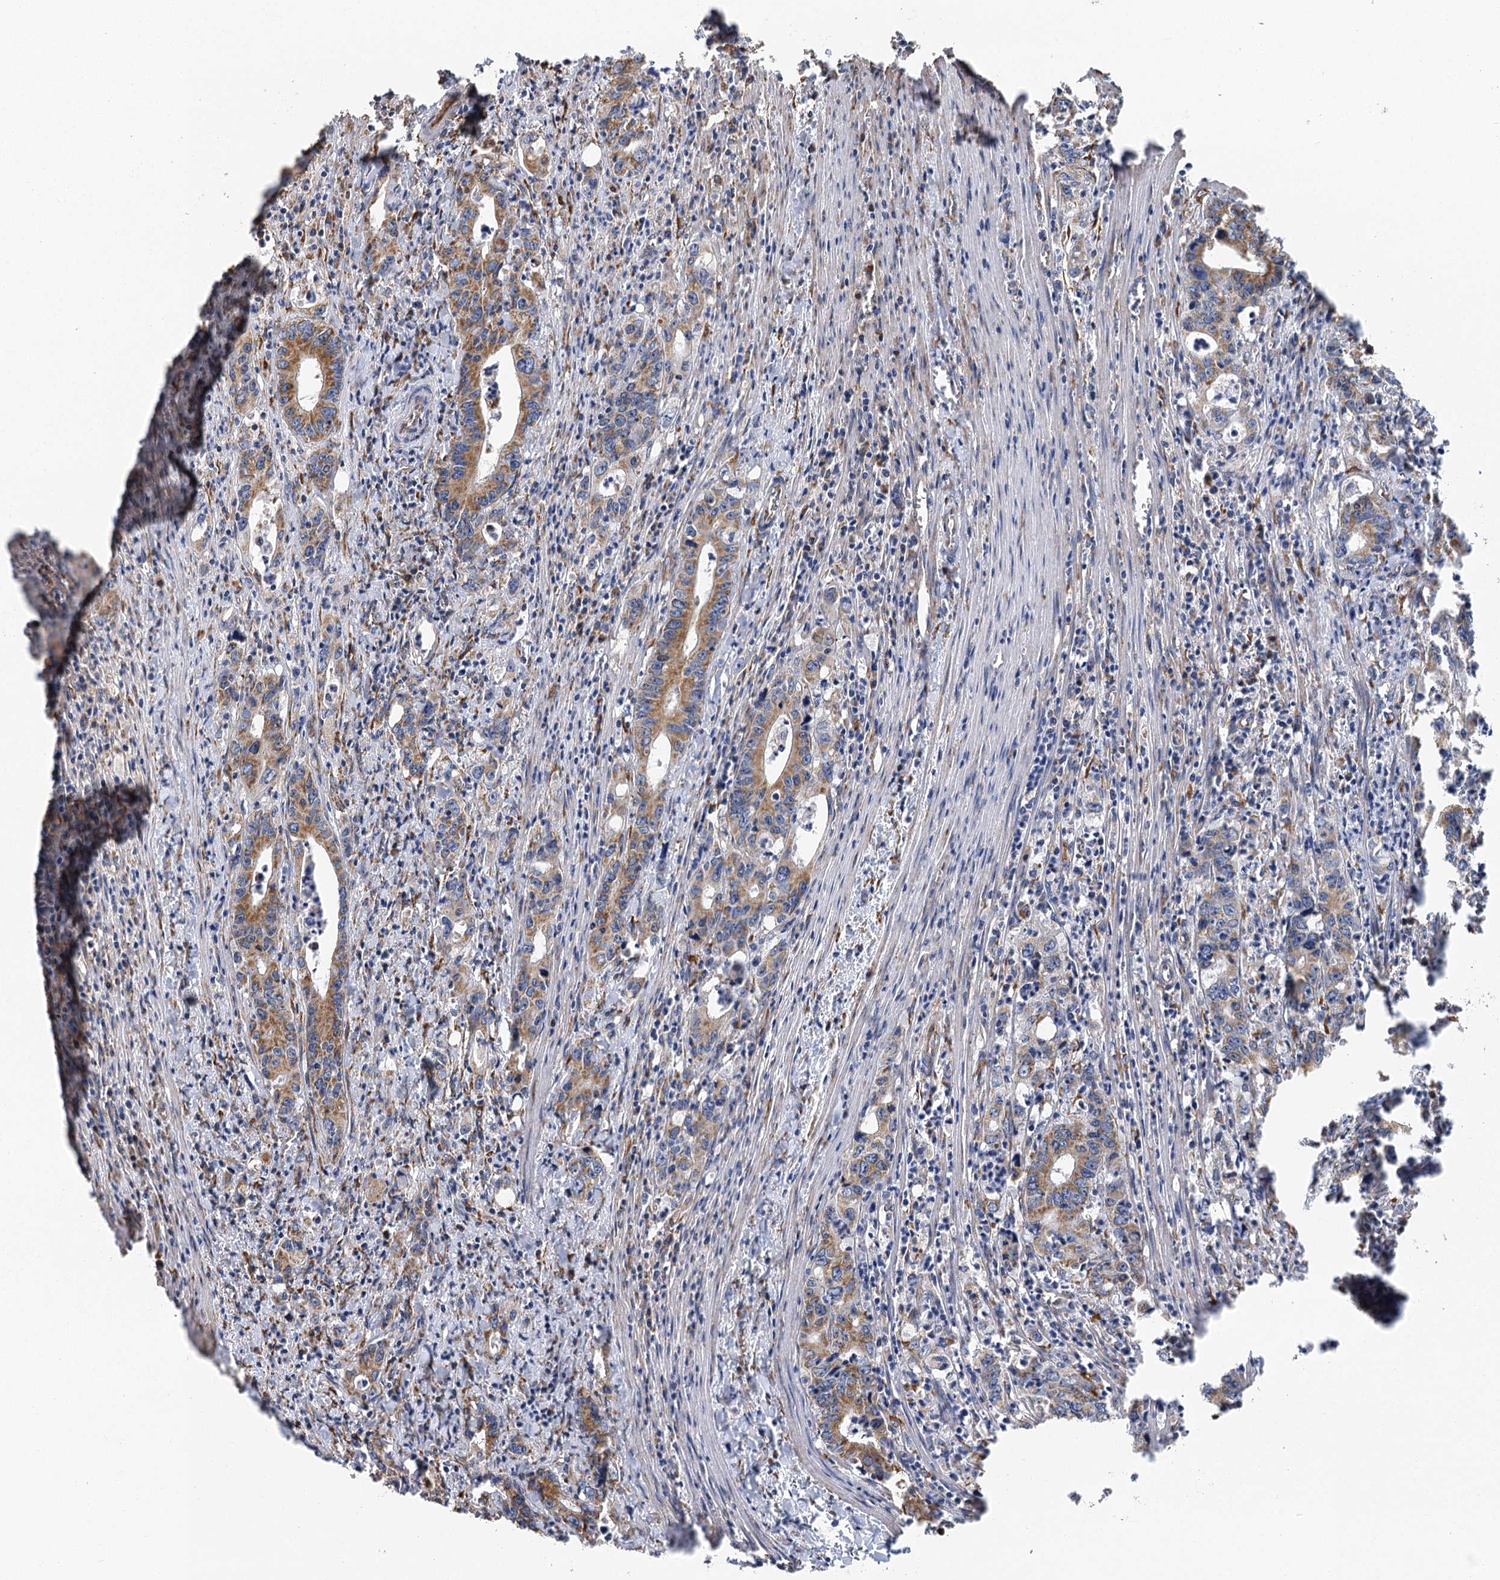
{"staining": {"intensity": "moderate", "quantity": ">75%", "location": "cytoplasmic/membranous"}, "tissue": "colorectal cancer", "cell_type": "Tumor cells", "image_type": "cancer", "snomed": [{"axis": "morphology", "description": "Adenocarcinoma, NOS"}, {"axis": "topography", "description": "Colon"}], "caption": "This histopathology image exhibits immunohistochemistry staining of human colorectal cancer (adenocarcinoma), with medium moderate cytoplasmic/membranous staining in approximately >75% of tumor cells.", "gene": "IL11RA", "patient": {"sex": "female", "age": 75}}